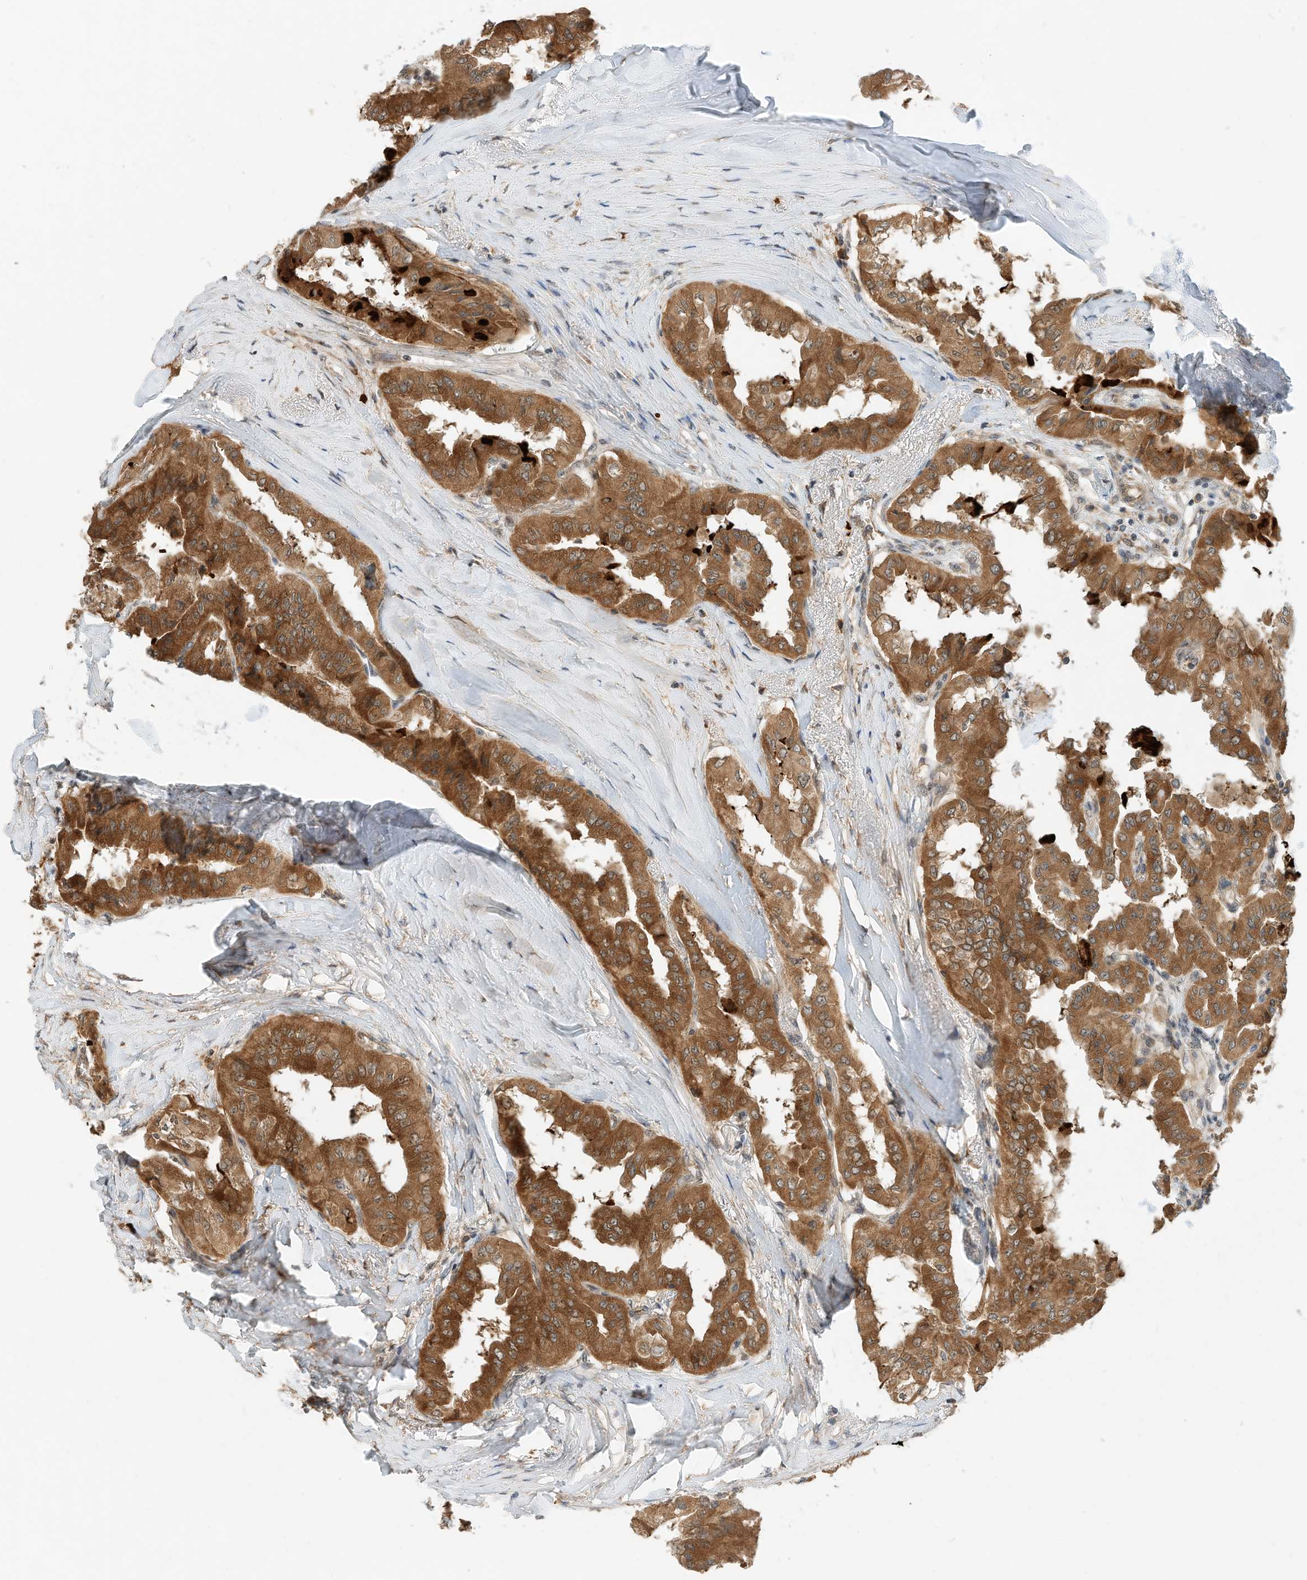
{"staining": {"intensity": "strong", "quantity": ">75%", "location": "cytoplasmic/membranous"}, "tissue": "thyroid cancer", "cell_type": "Tumor cells", "image_type": "cancer", "snomed": [{"axis": "morphology", "description": "Papillary adenocarcinoma, NOS"}, {"axis": "topography", "description": "Thyroid gland"}], "caption": "Thyroid cancer was stained to show a protein in brown. There is high levels of strong cytoplasmic/membranous staining in about >75% of tumor cells.", "gene": "CPAMD8", "patient": {"sex": "female", "age": 59}}